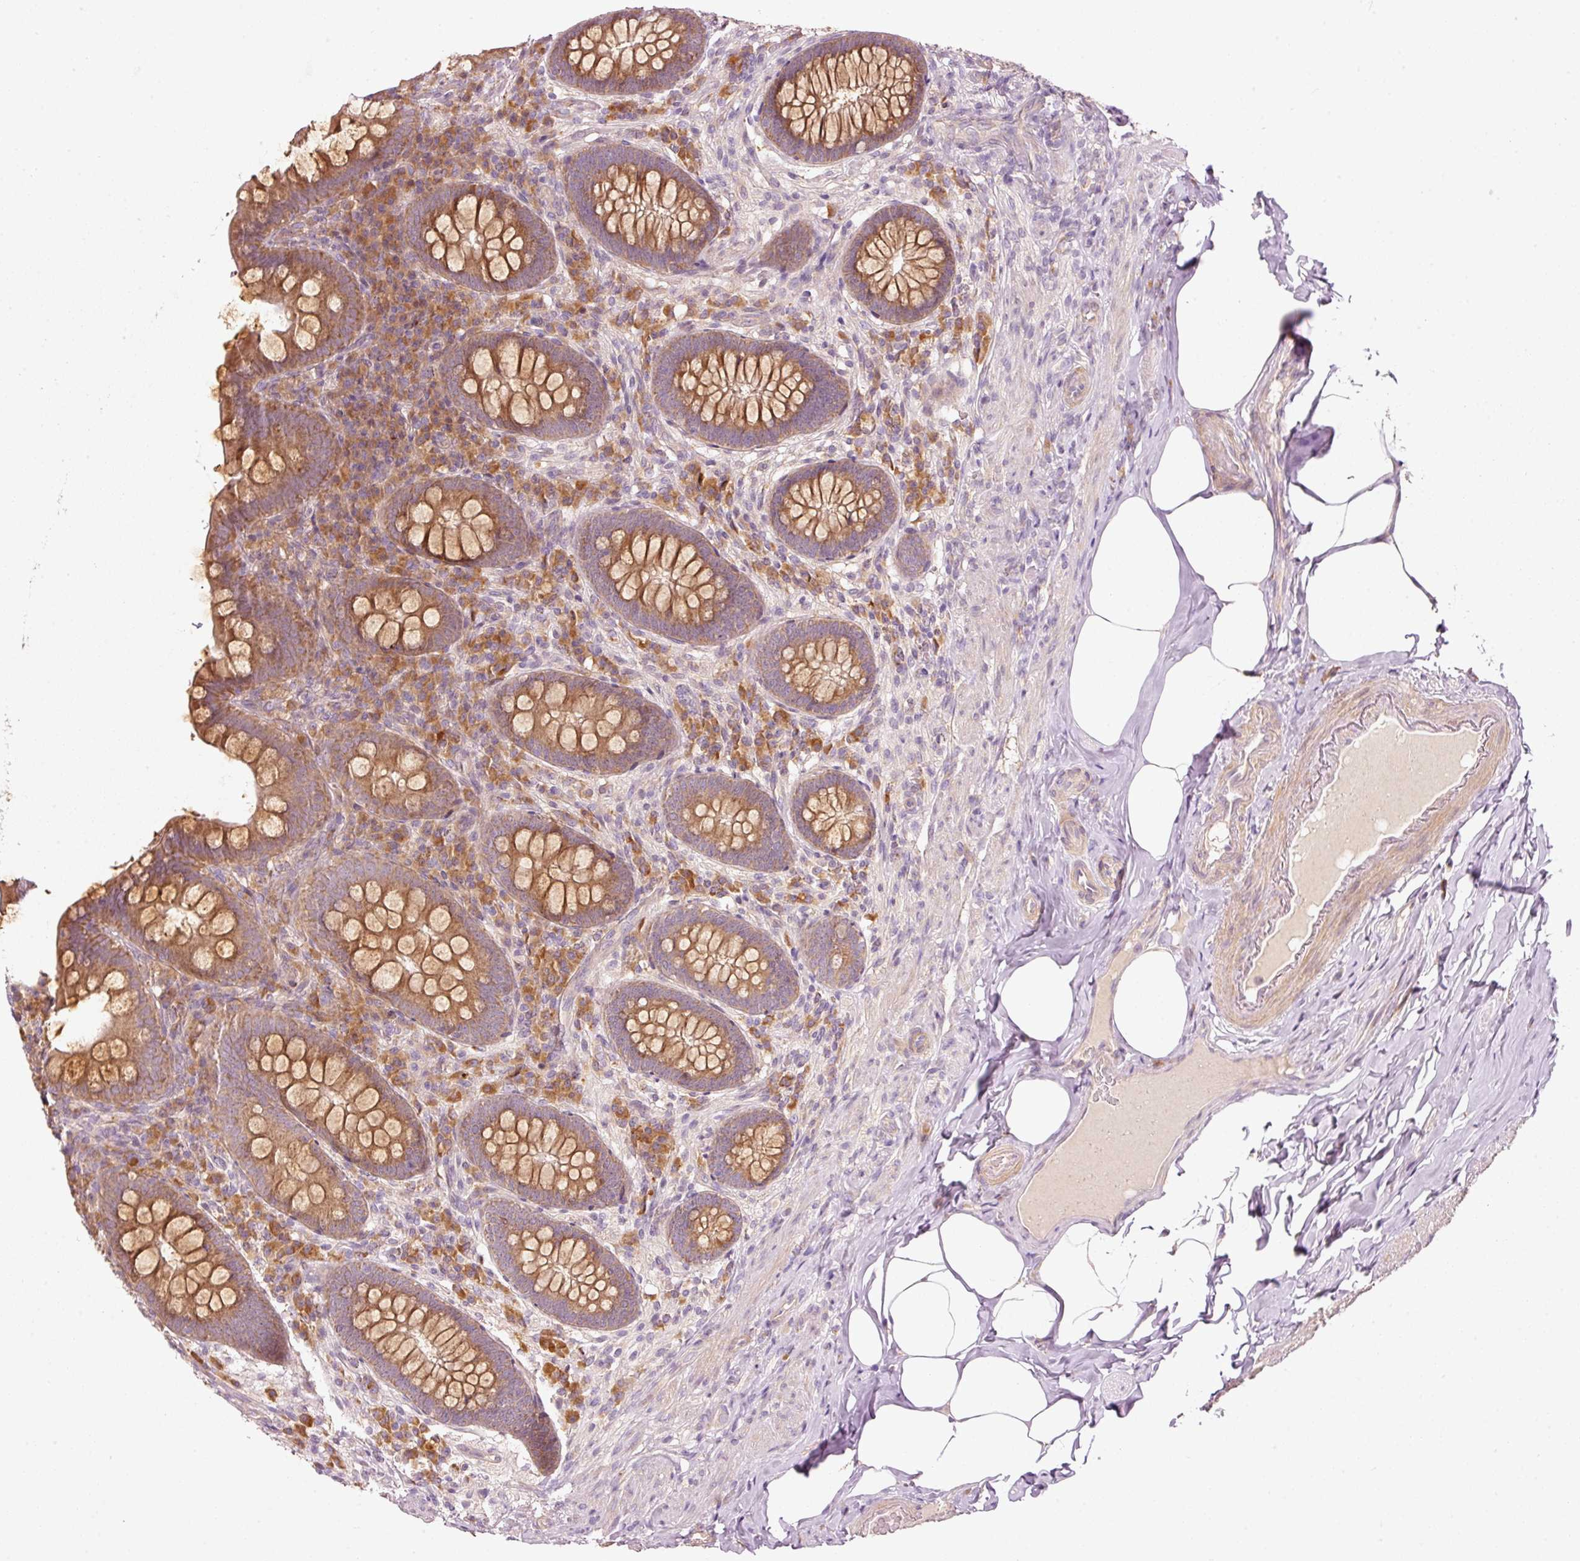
{"staining": {"intensity": "strong", "quantity": ">75%", "location": "cytoplasmic/membranous"}, "tissue": "appendix", "cell_type": "Glandular cells", "image_type": "normal", "snomed": [{"axis": "morphology", "description": "Normal tissue, NOS"}, {"axis": "topography", "description": "Appendix"}], "caption": "Protein staining of benign appendix exhibits strong cytoplasmic/membranous expression in about >75% of glandular cells.", "gene": "MAP10", "patient": {"sex": "male", "age": 71}}